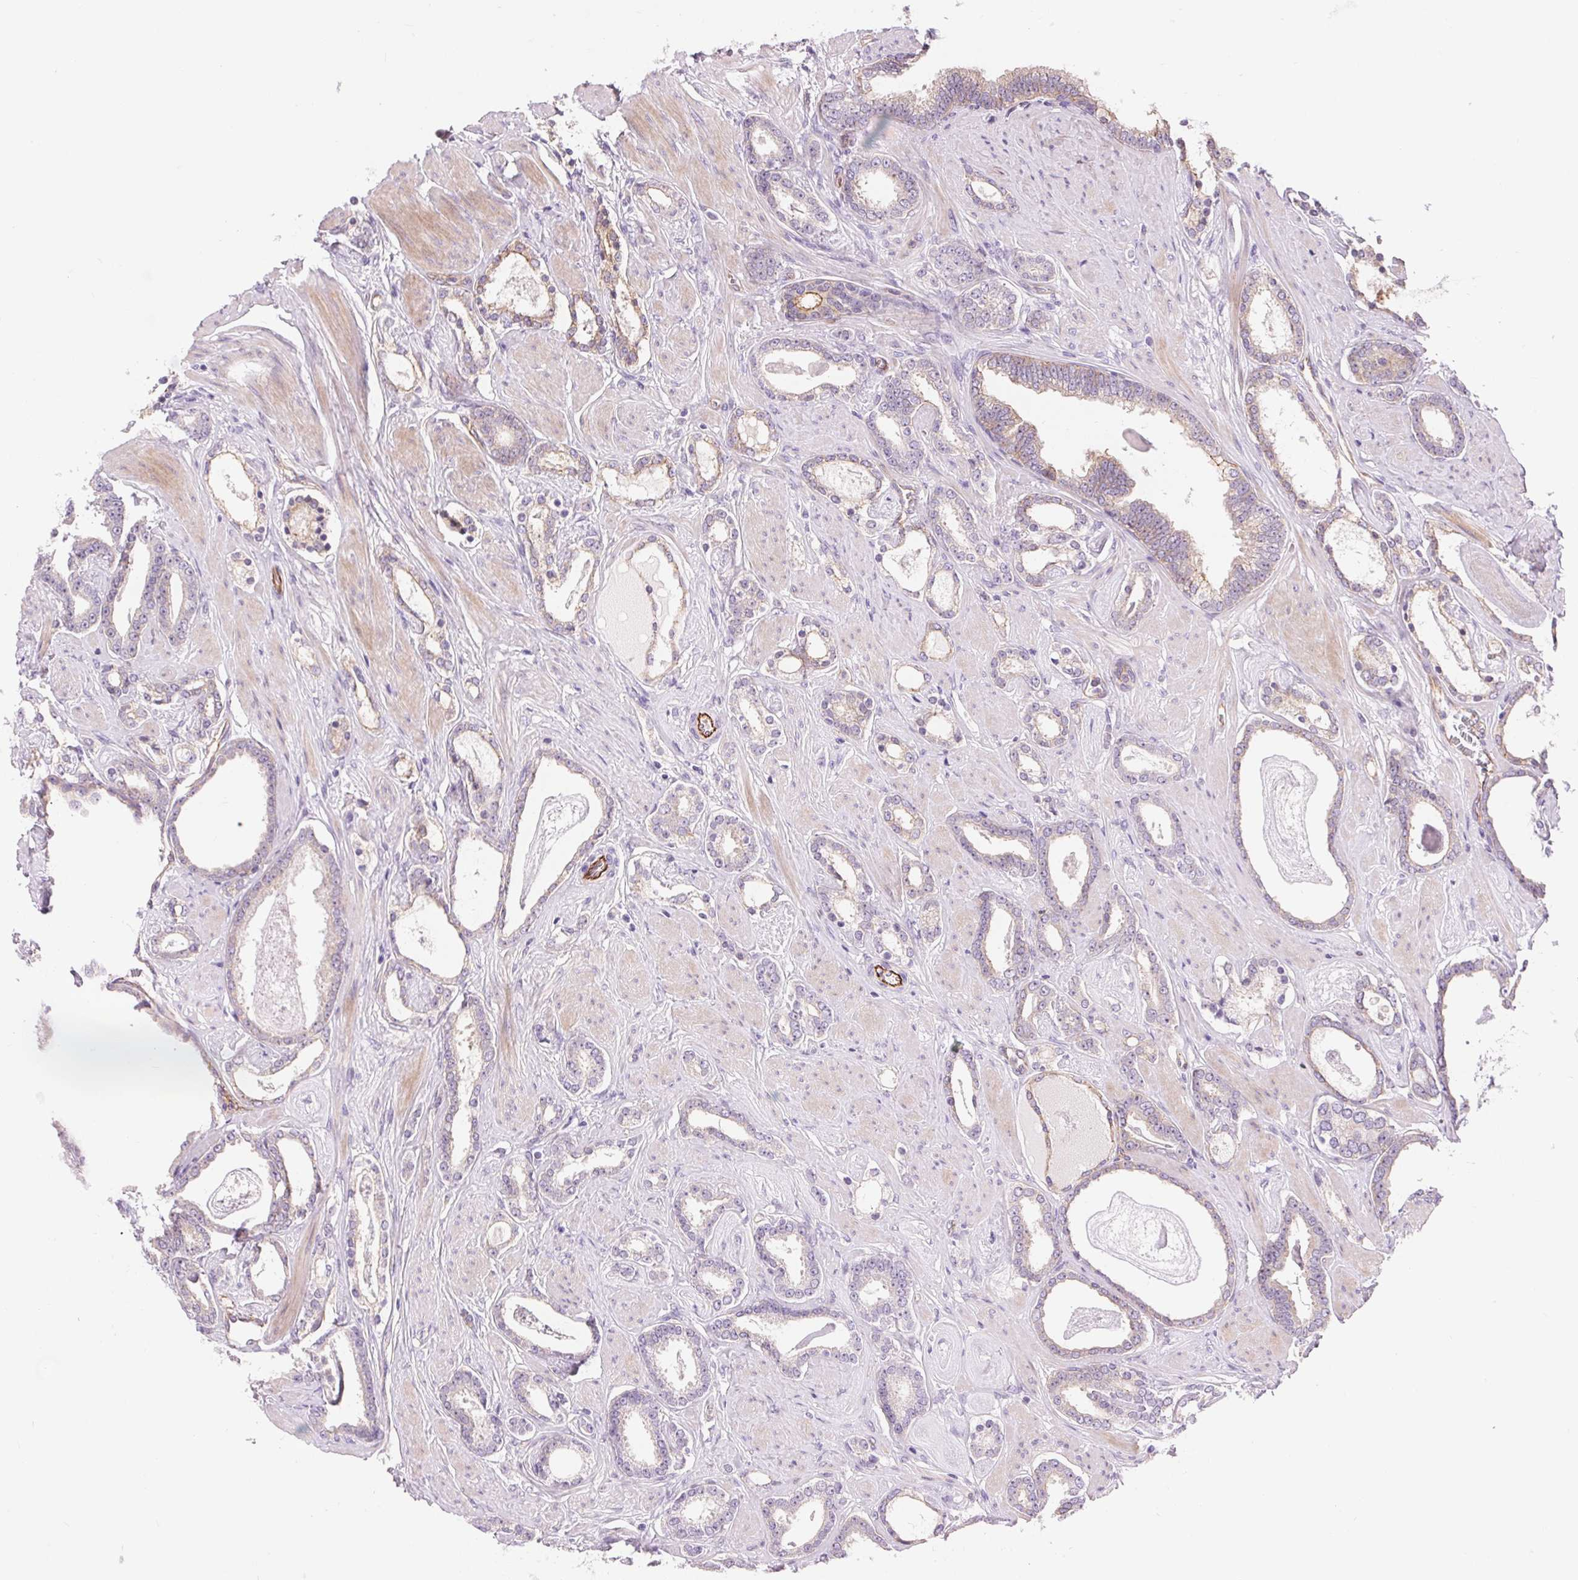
{"staining": {"intensity": "negative", "quantity": "none", "location": "none"}, "tissue": "prostate cancer", "cell_type": "Tumor cells", "image_type": "cancer", "snomed": [{"axis": "morphology", "description": "Adenocarcinoma, High grade"}, {"axis": "topography", "description": "Prostate"}], "caption": "Image shows no protein positivity in tumor cells of high-grade adenocarcinoma (prostate) tissue. (DAB (3,3'-diaminobenzidine) IHC, high magnification).", "gene": "DIXDC1", "patient": {"sex": "male", "age": 63}}